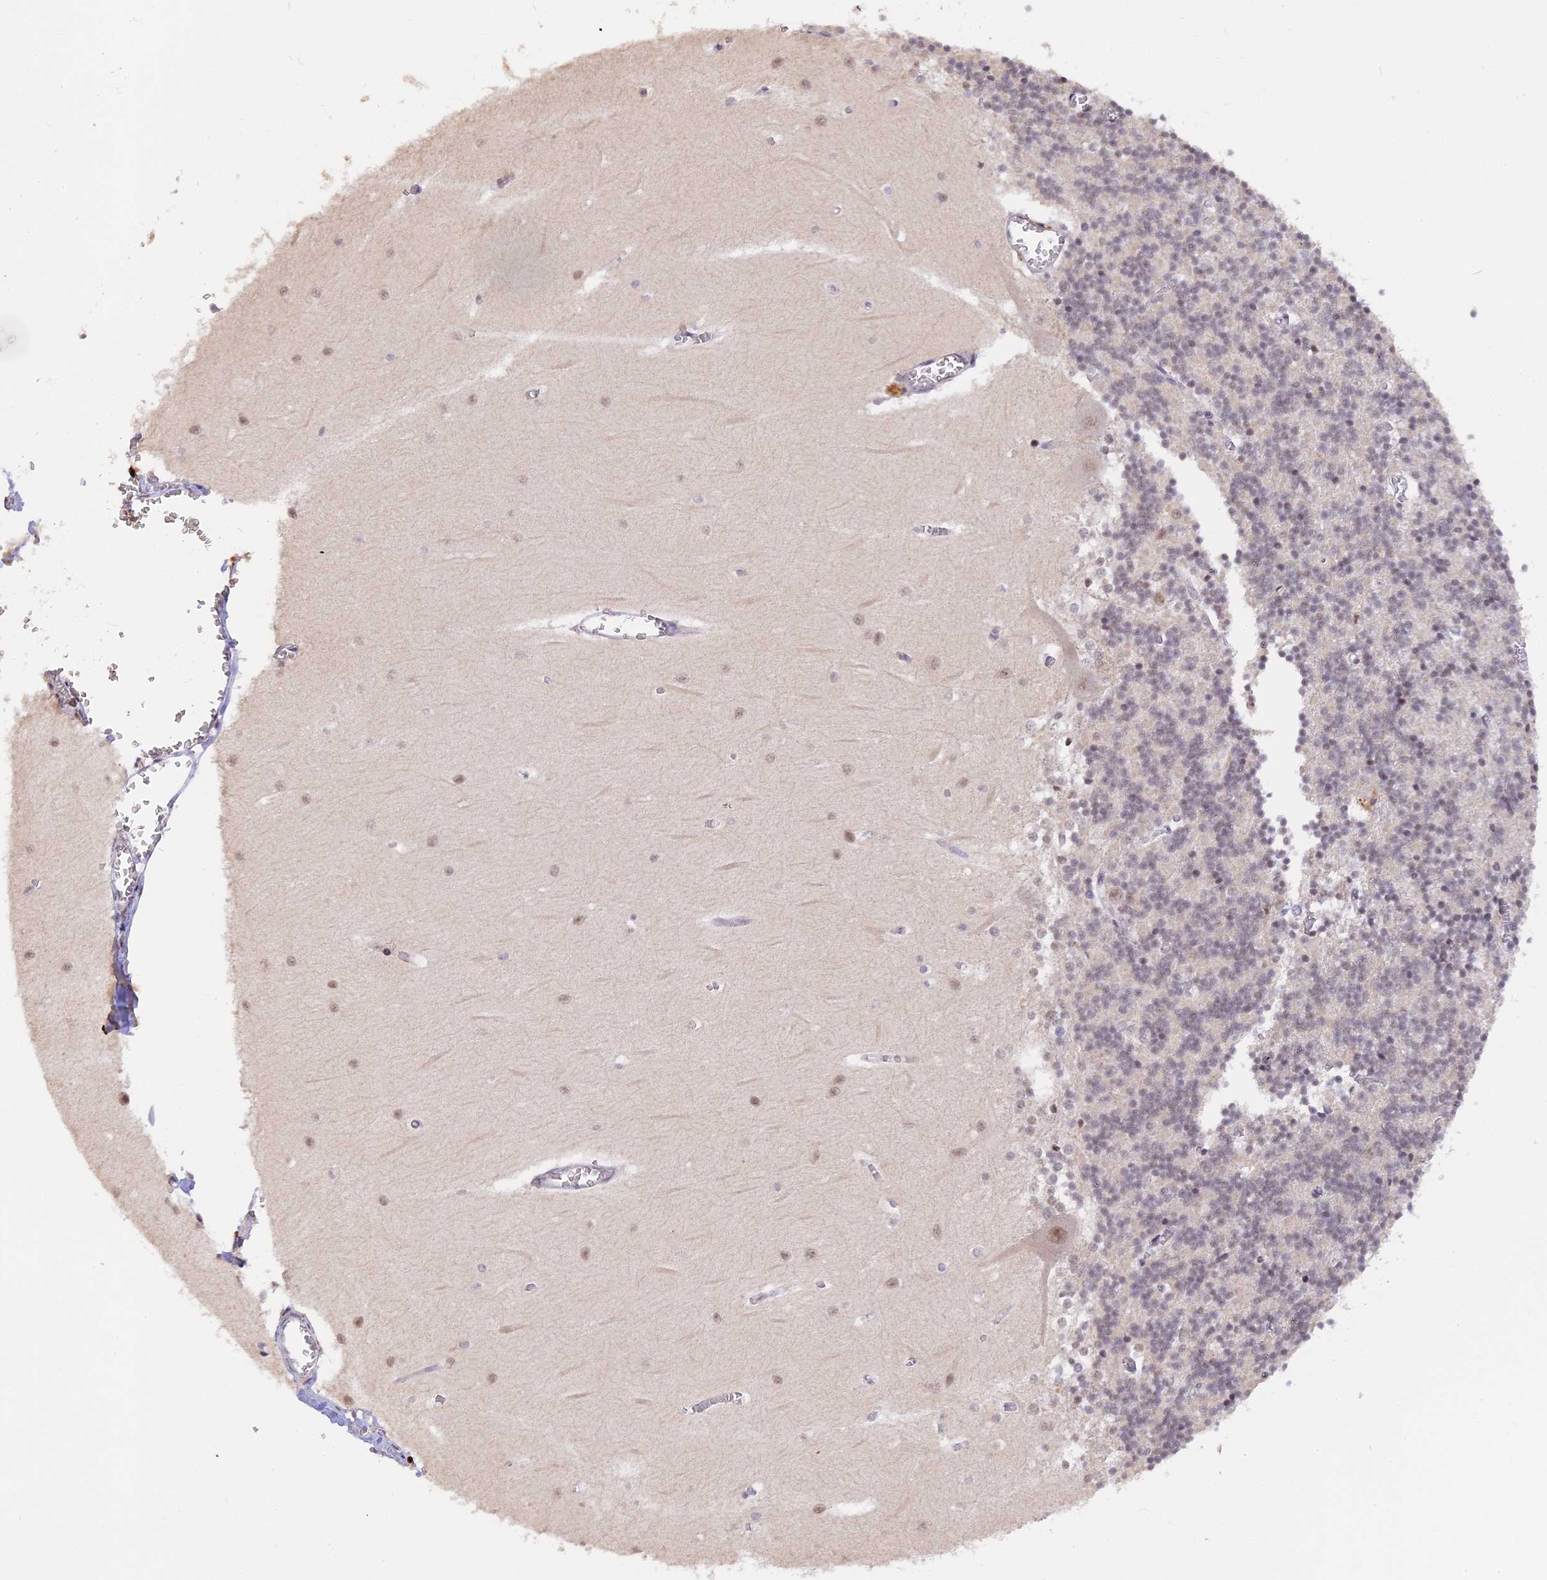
{"staining": {"intensity": "weak", "quantity": "<25%", "location": "nuclear"}, "tissue": "cerebellum", "cell_type": "Cells in granular layer", "image_type": "normal", "snomed": [{"axis": "morphology", "description": "Normal tissue, NOS"}, {"axis": "topography", "description": "Cerebellum"}], "caption": "The photomicrograph shows no significant expression in cells in granular layer of cerebellum. (DAB (3,3'-diaminobenzidine) immunohistochemistry (IHC) visualized using brightfield microscopy, high magnification).", "gene": "POLR2C", "patient": {"sex": "male", "age": 37}}